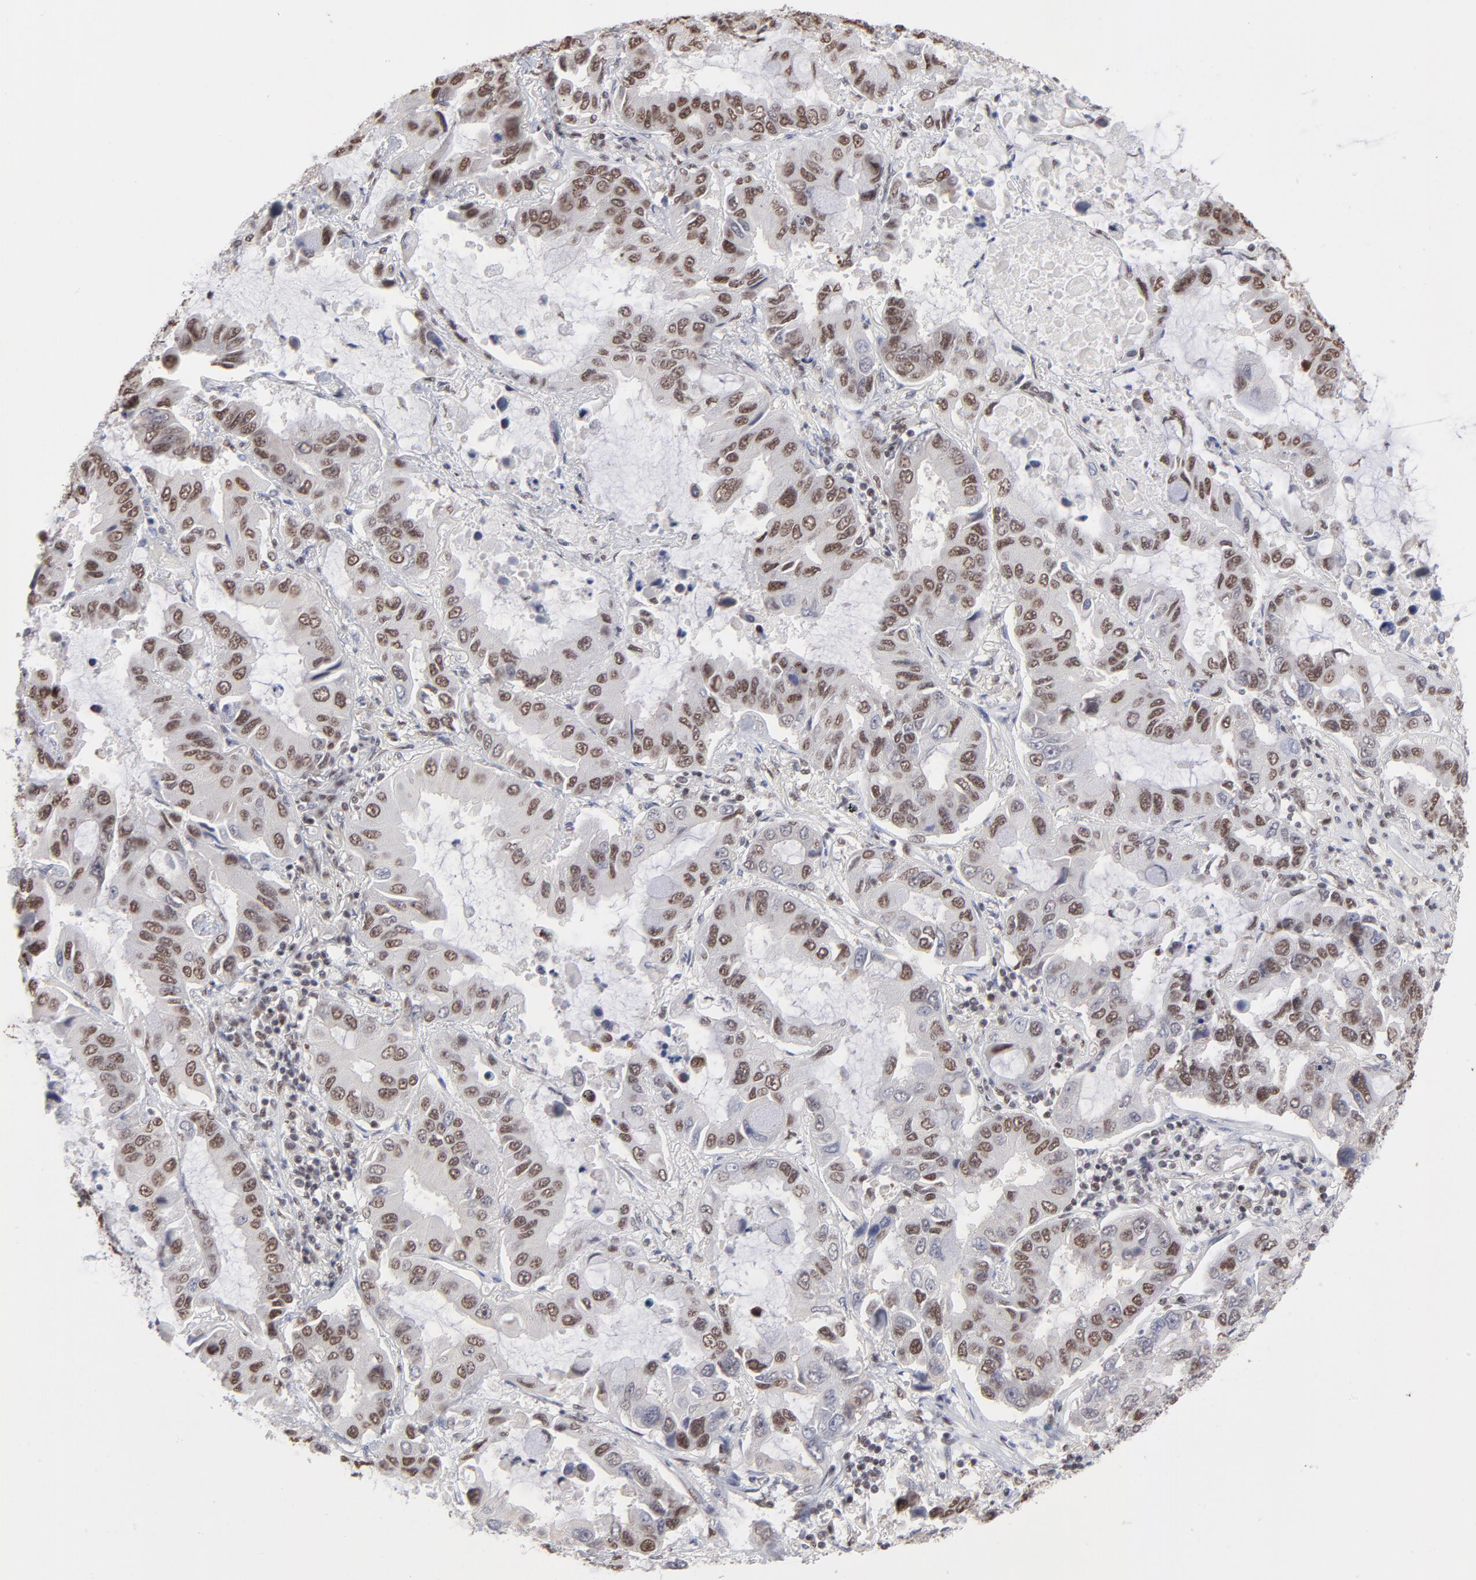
{"staining": {"intensity": "strong", "quantity": ">75%", "location": "nuclear"}, "tissue": "lung cancer", "cell_type": "Tumor cells", "image_type": "cancer", "snomed": [{"axis": "morphology", "description": "Adenocarcinoma, NOS"}, {"axis": "topography", "description": "Lung"}], "caption": "Immunohistochemical staining of human adenocarcinoma (lung) reveals high levels of strong nuclear expression in approximately >75% of tumor cells.", "gene": "ZNF3", "patient": {"sex": "male", "age": 64}}